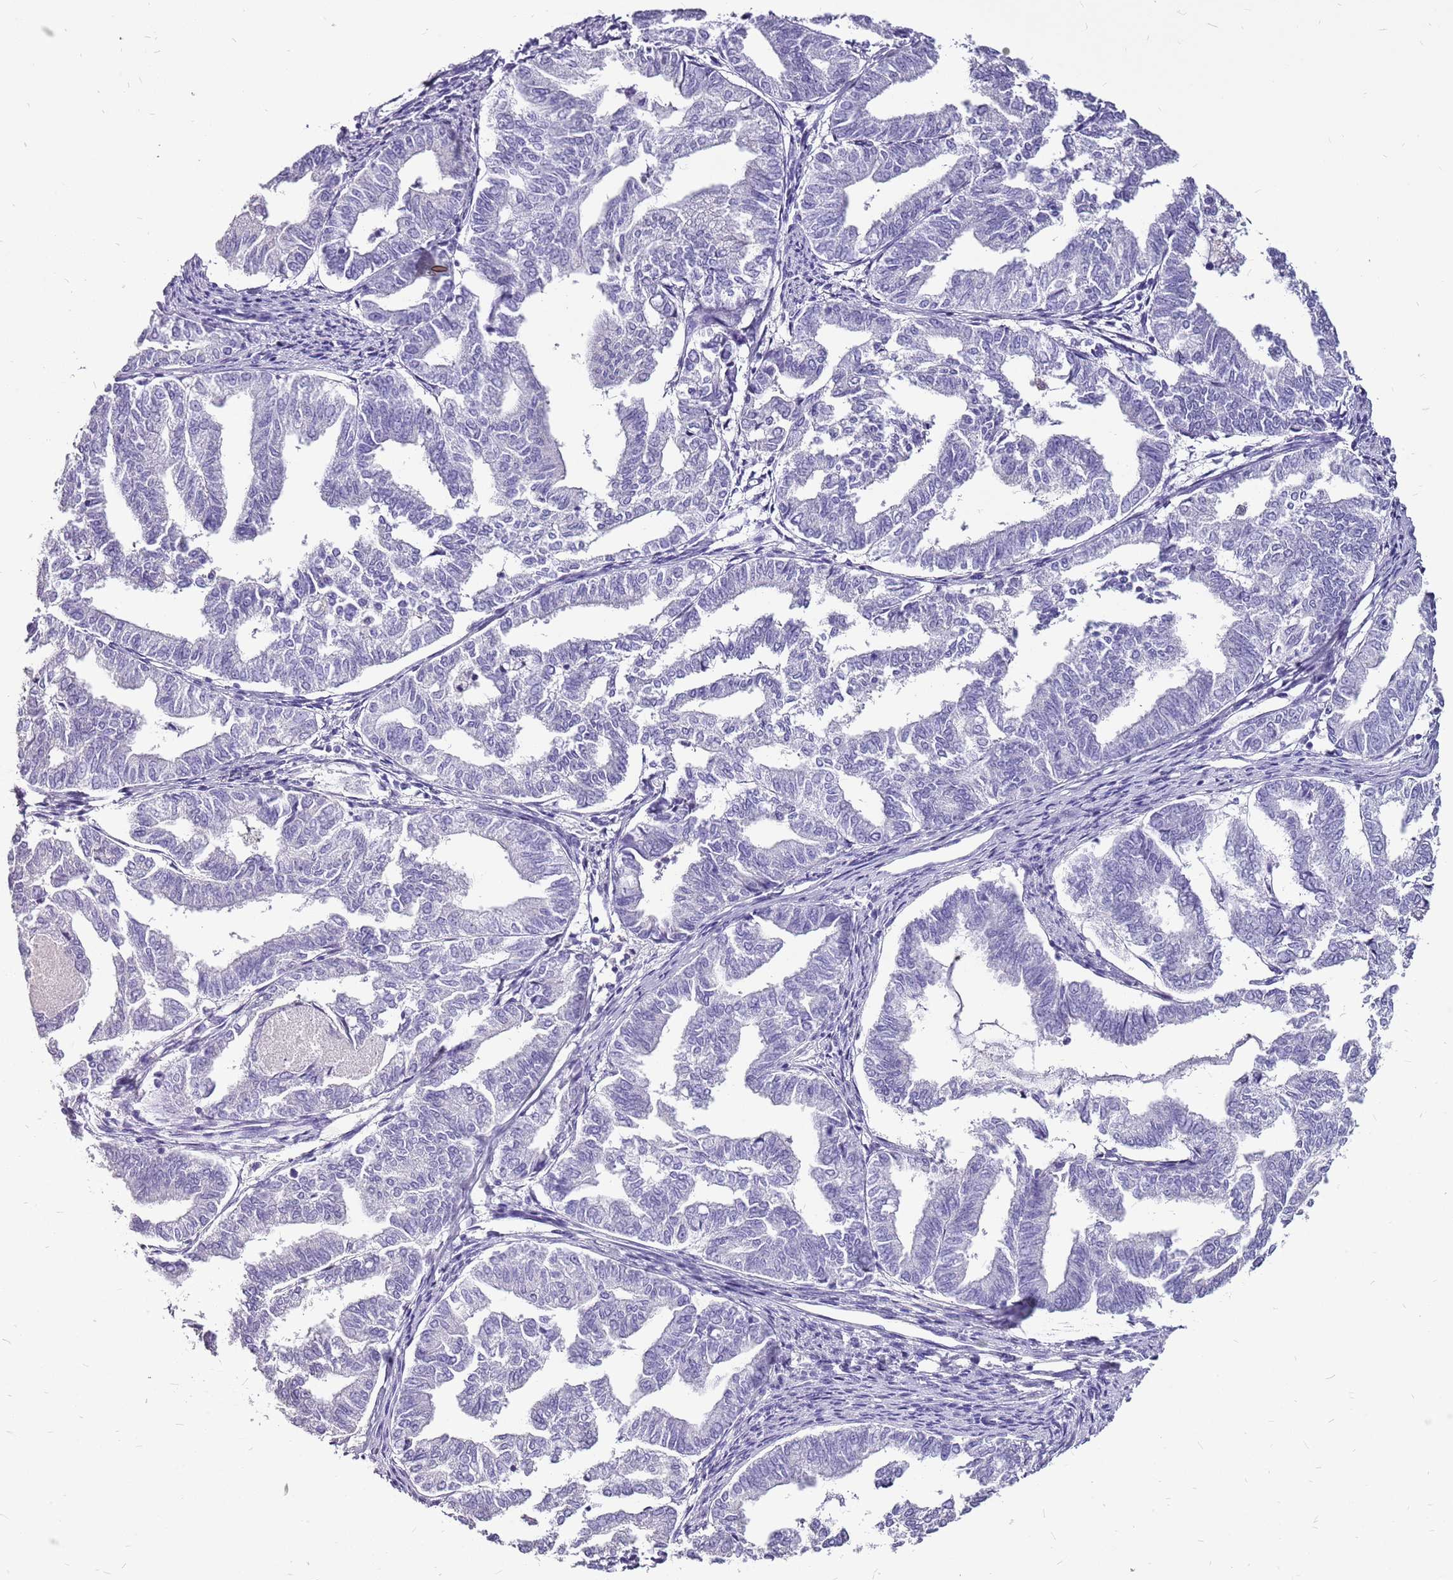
{"staining": {"intensity": "negative", "quantity": "none", "location": "none"}, "tissue": "endometrial cancer", "cell_type": "Tumor cells", "image_type": "cancer", "snomed": [{"axis": "morphology", "description": "Adenocarcinoma, NOS"}, {"axis": "topography", "description": "Endometrium"}], "caption": "DAB (3,3'-diaminobenzidine) immunohistochemical staining of human endometrial cancer demonstrates no significant expression in tumor cells. (DAB immunohistochemistry with hematoxylin counter stain).", "gene": "ACSS3", "patient": {"sex": "female", "age": 79}}